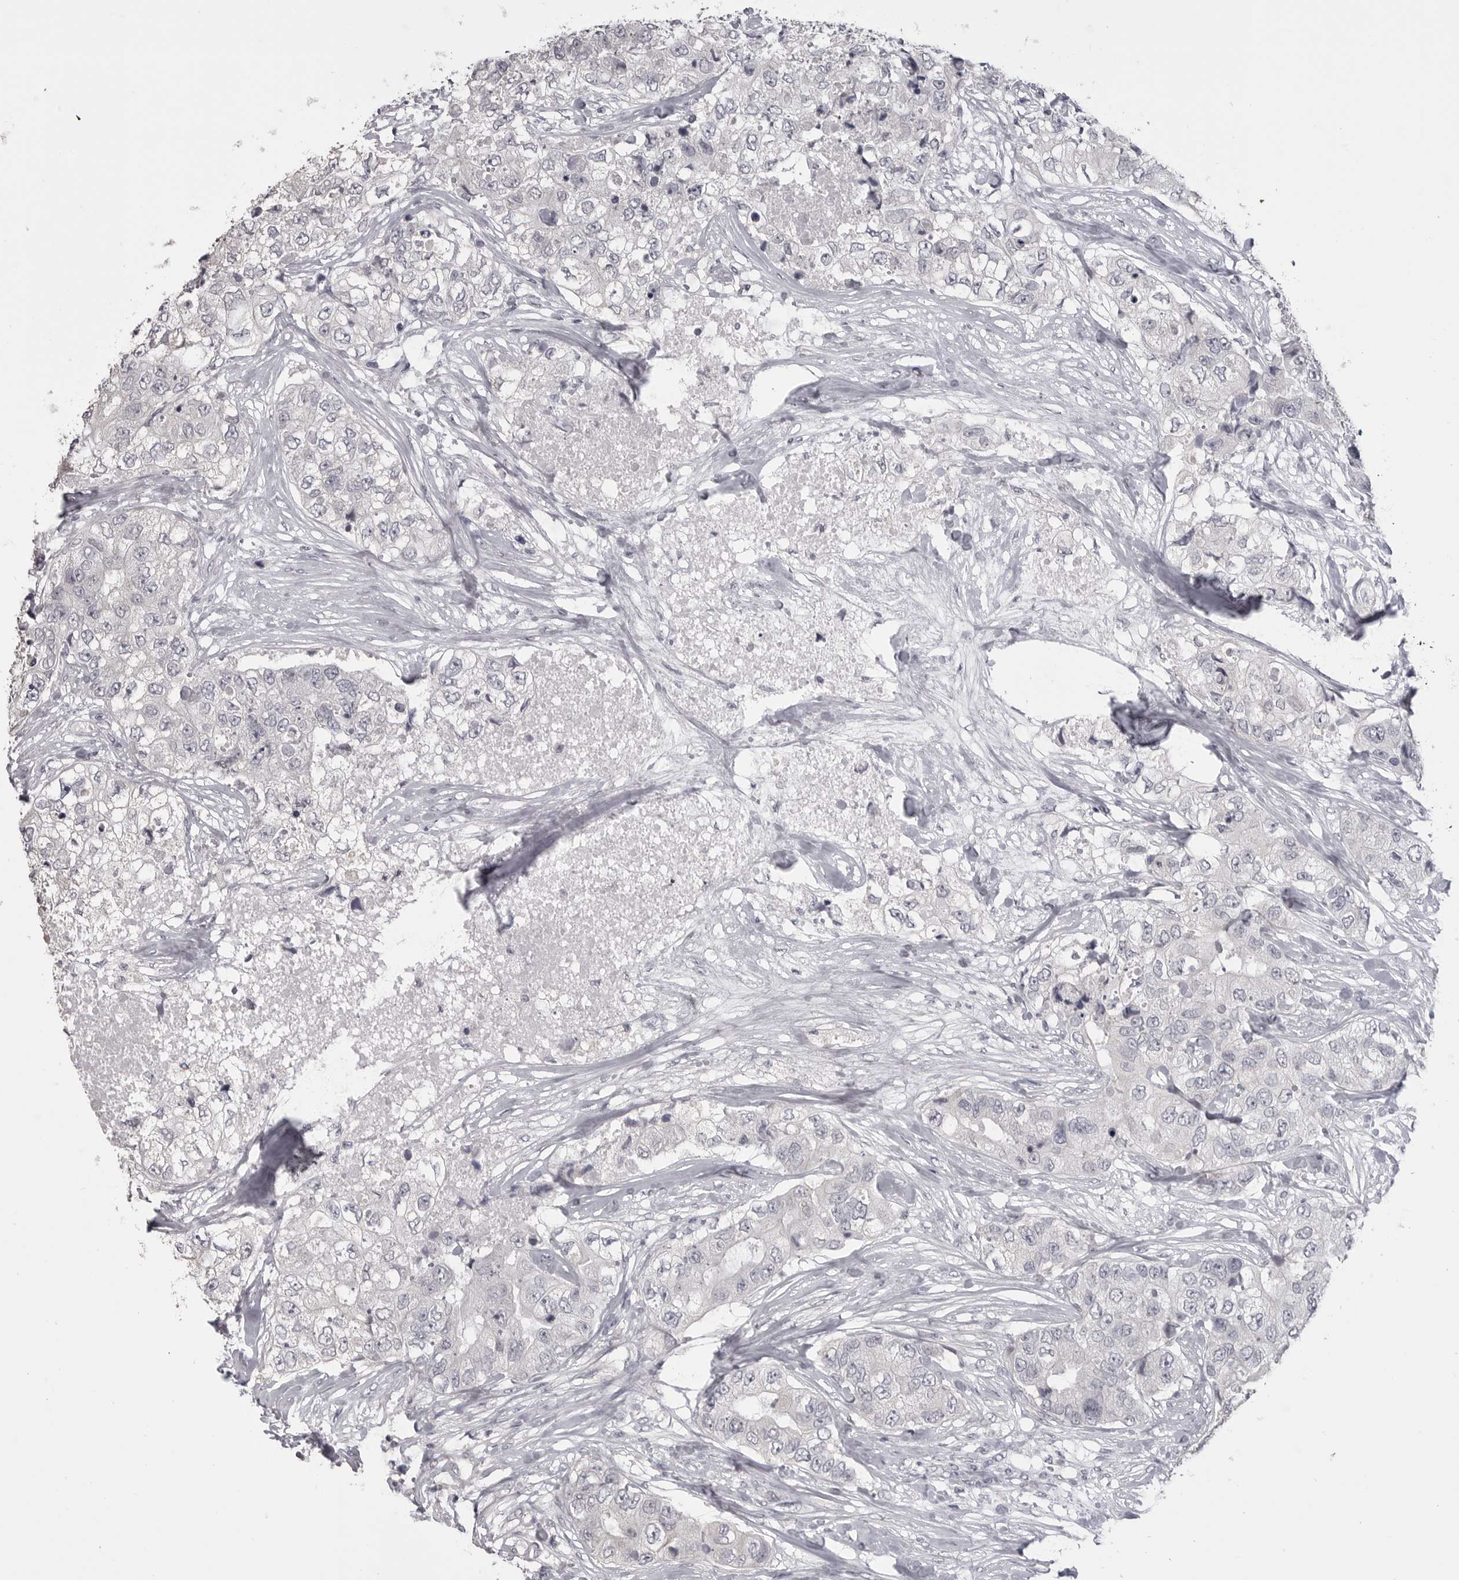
{"staining": {"intensity": "negative", "quantity": "none", "location": "none"}, "tissue": "breast cancer", "cell_type": "Tumor cells", "image_type": "cancer", "snomed": [{"axis": "morphology", "description": "Duct carcinoma"}, {"axis": "topography", "description": "Breast"}], "caption": "DAB immunohistochemical staining of breast invasive ductal carcinoma displays no significant expression in tumor cells.", "gene": "GPN2", "patient": {"sex": "female", "age": 62}}